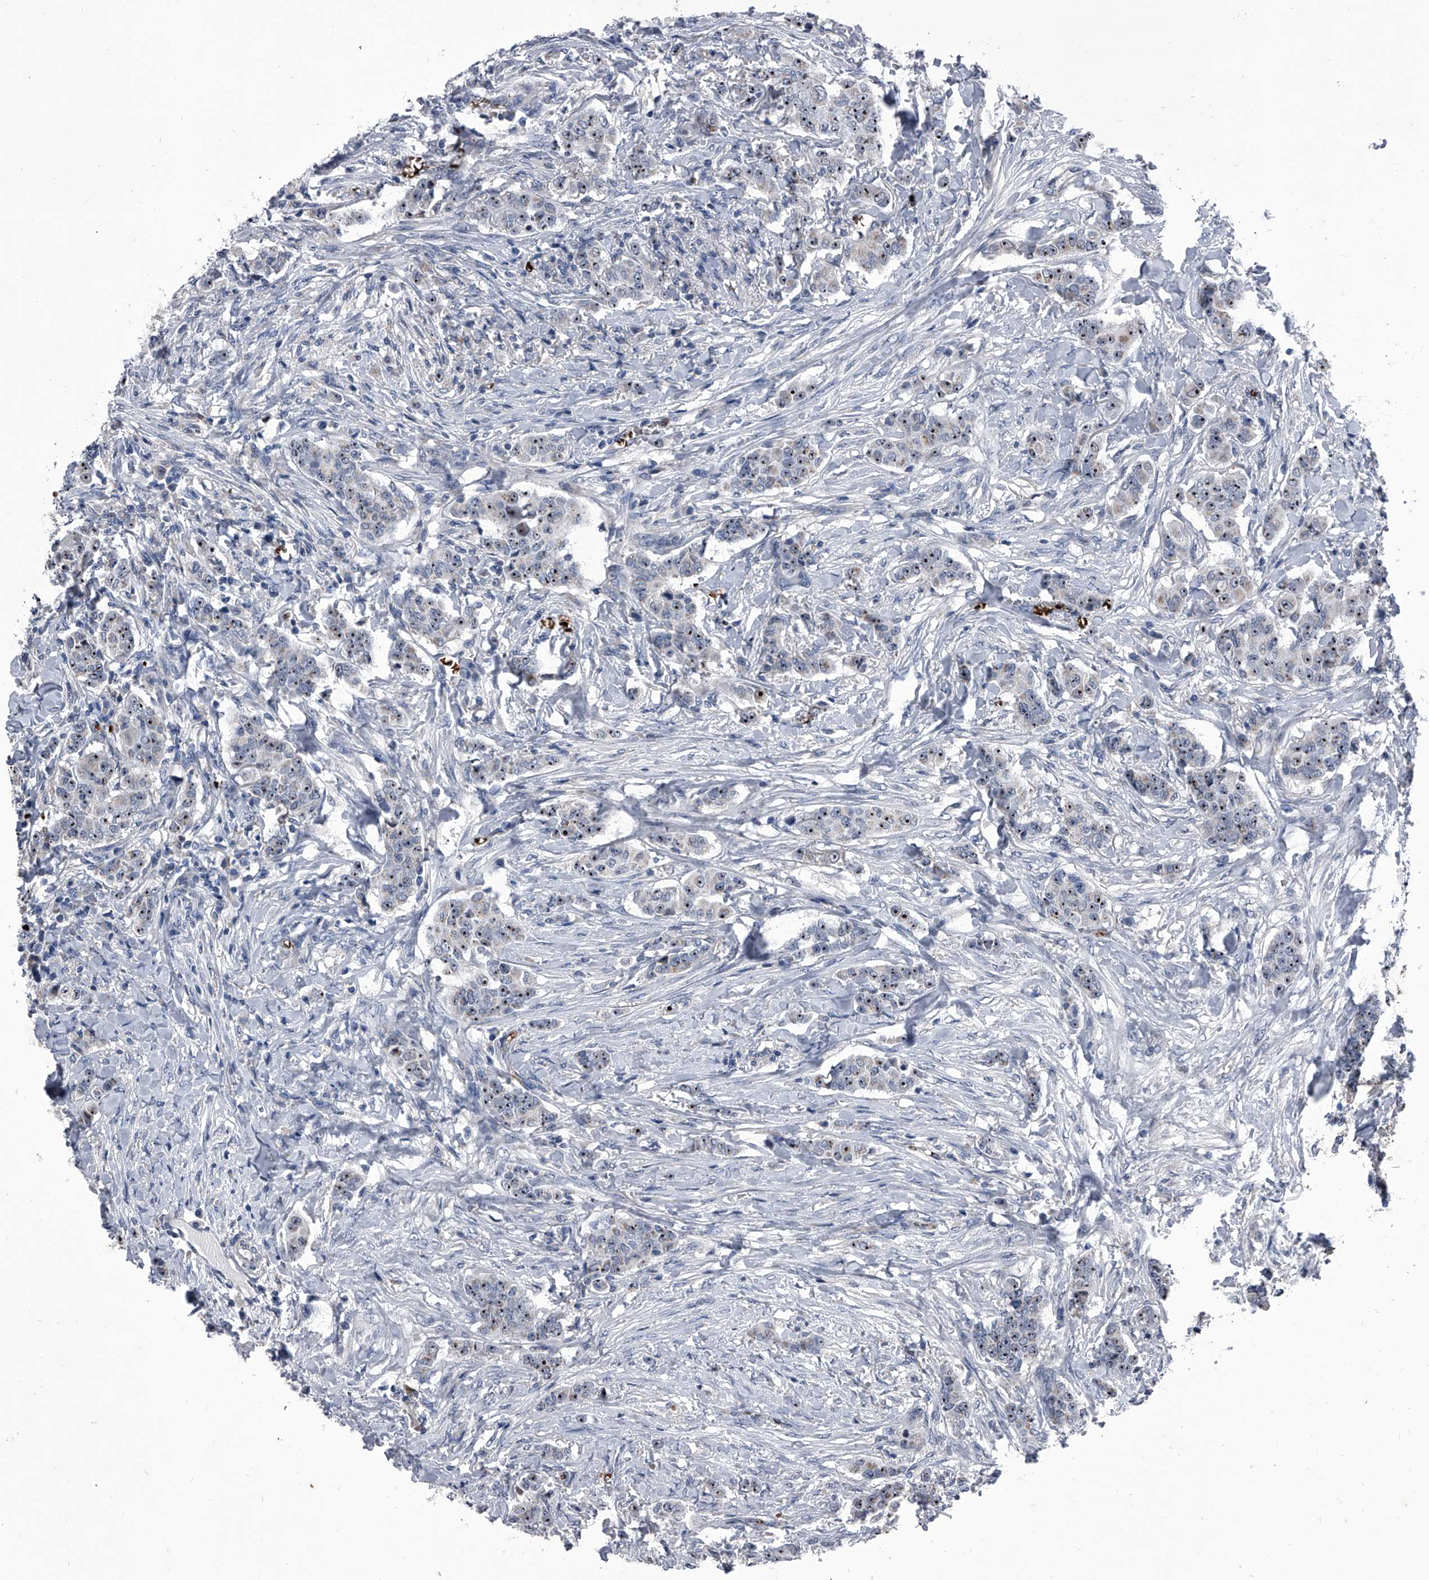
{"staining": {"intensity": "moderate", "quantity": ">75%", "location": "nuclear"}, "tissue": "breast cancer", "cell_type": "Tumor cells", "image_type": "cancer", "snomed": [{"axis": "morphology", "description": "Duct carcinoma"}, {"axis": "topography", "description": "Breast"}], "caption": "This histopathology image displays breast invasive ductal carcinoma stained with immunohistochemistry to label a protein in brown. The nuclear of tumor cells show moderate positivity for the protein. Nuclei are counter-stained blue.", "gene": "CEP85L", "patient": {"sex": "female", "age": 40}}